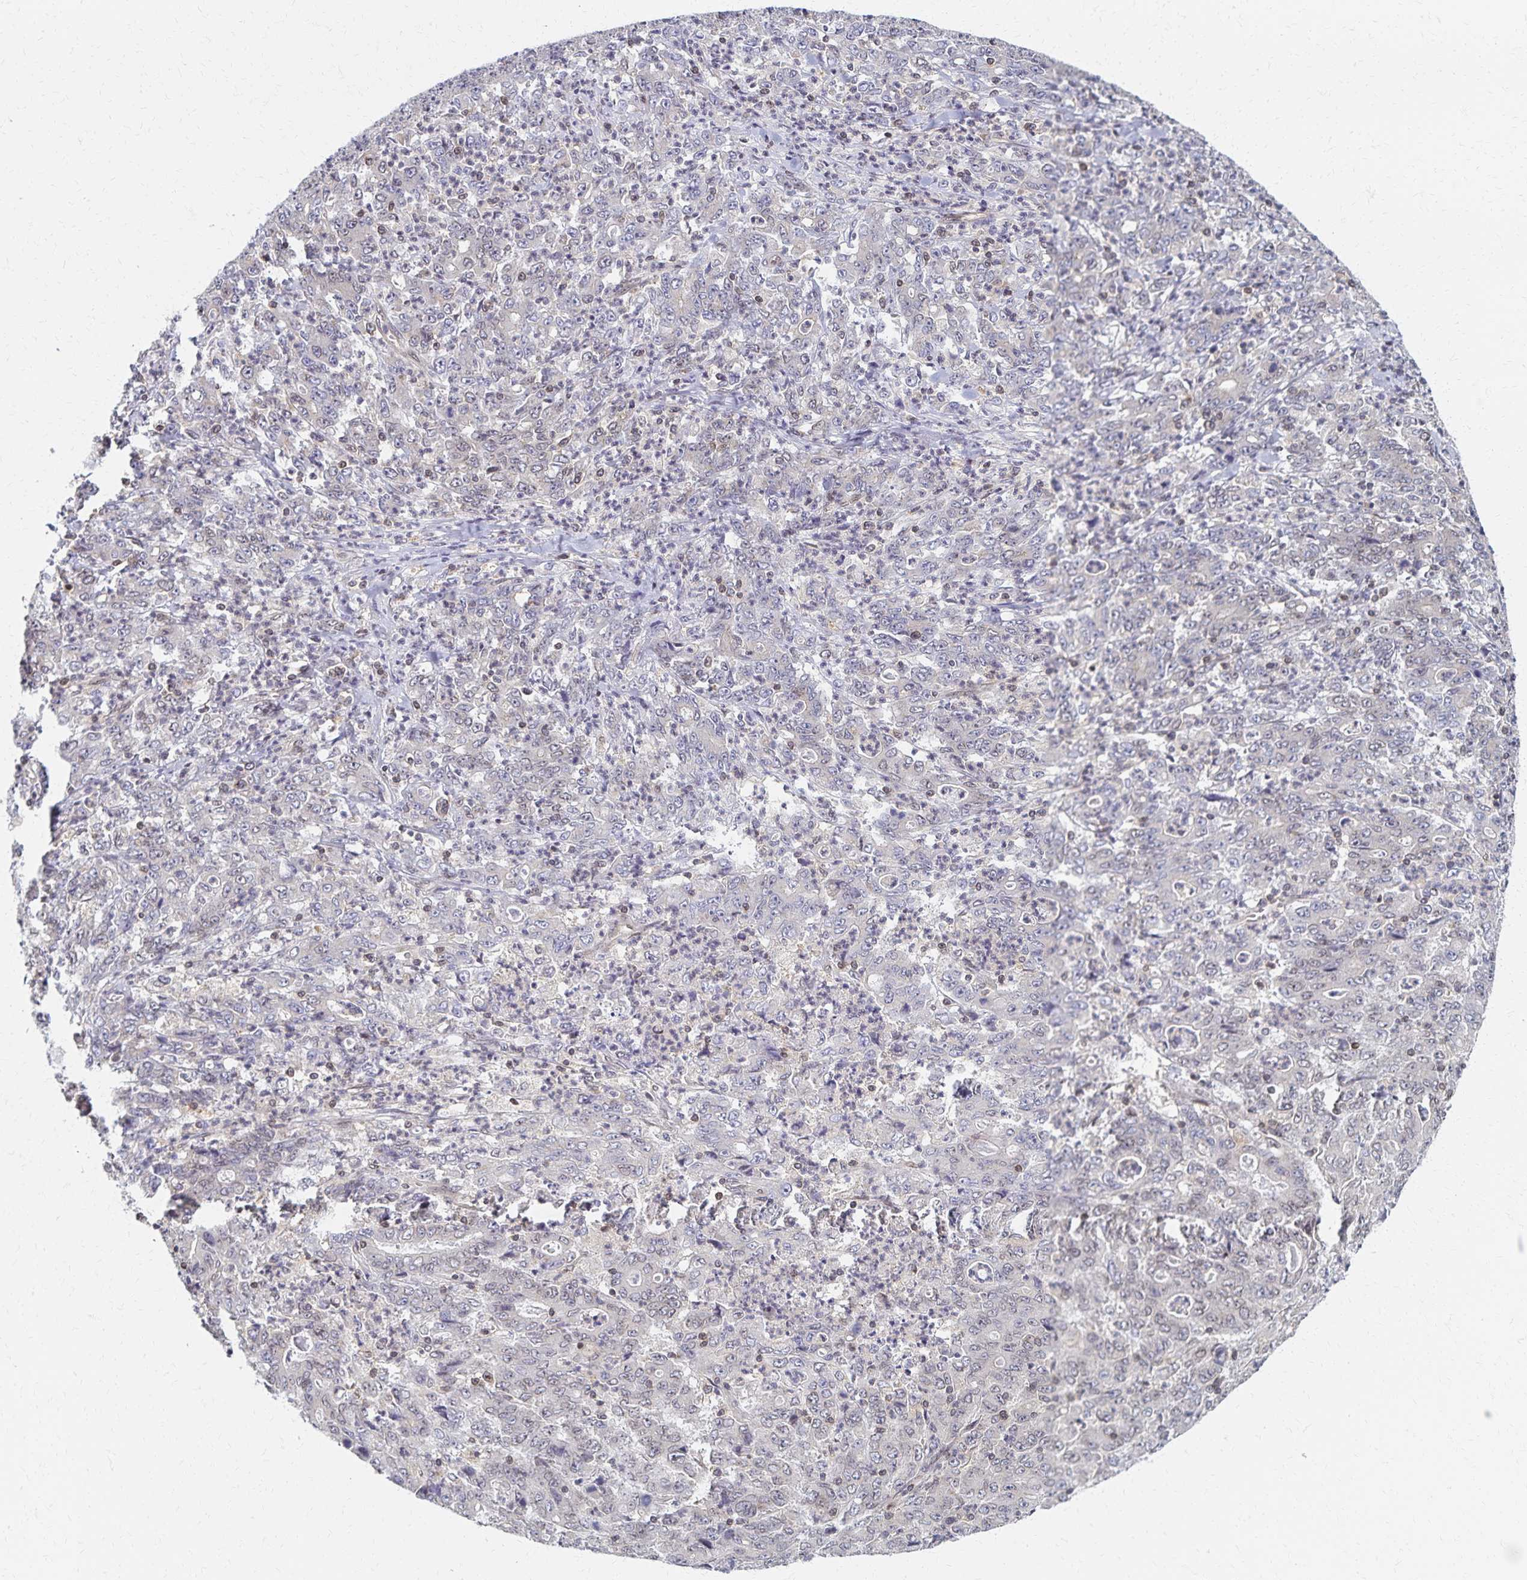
{"staining": {"intensity": "negative", "quantity": "none", "location": "none"}, "tissue": "stomach cancer", "cell_type": "Tumor cells", "image_type": "cancer", "snomed": [{"axis": "morphology", "description": "Adenocarcinoma, NOS"}, {"axis": "topography", "description": "Stomach, lower"}], "caption": "This is an IHC image of stomach cancer (adenocarcinoma). There is no expression in tumor cells.", "gene": "RAB9B", "patient": {"sex": "female", "age": 71}}